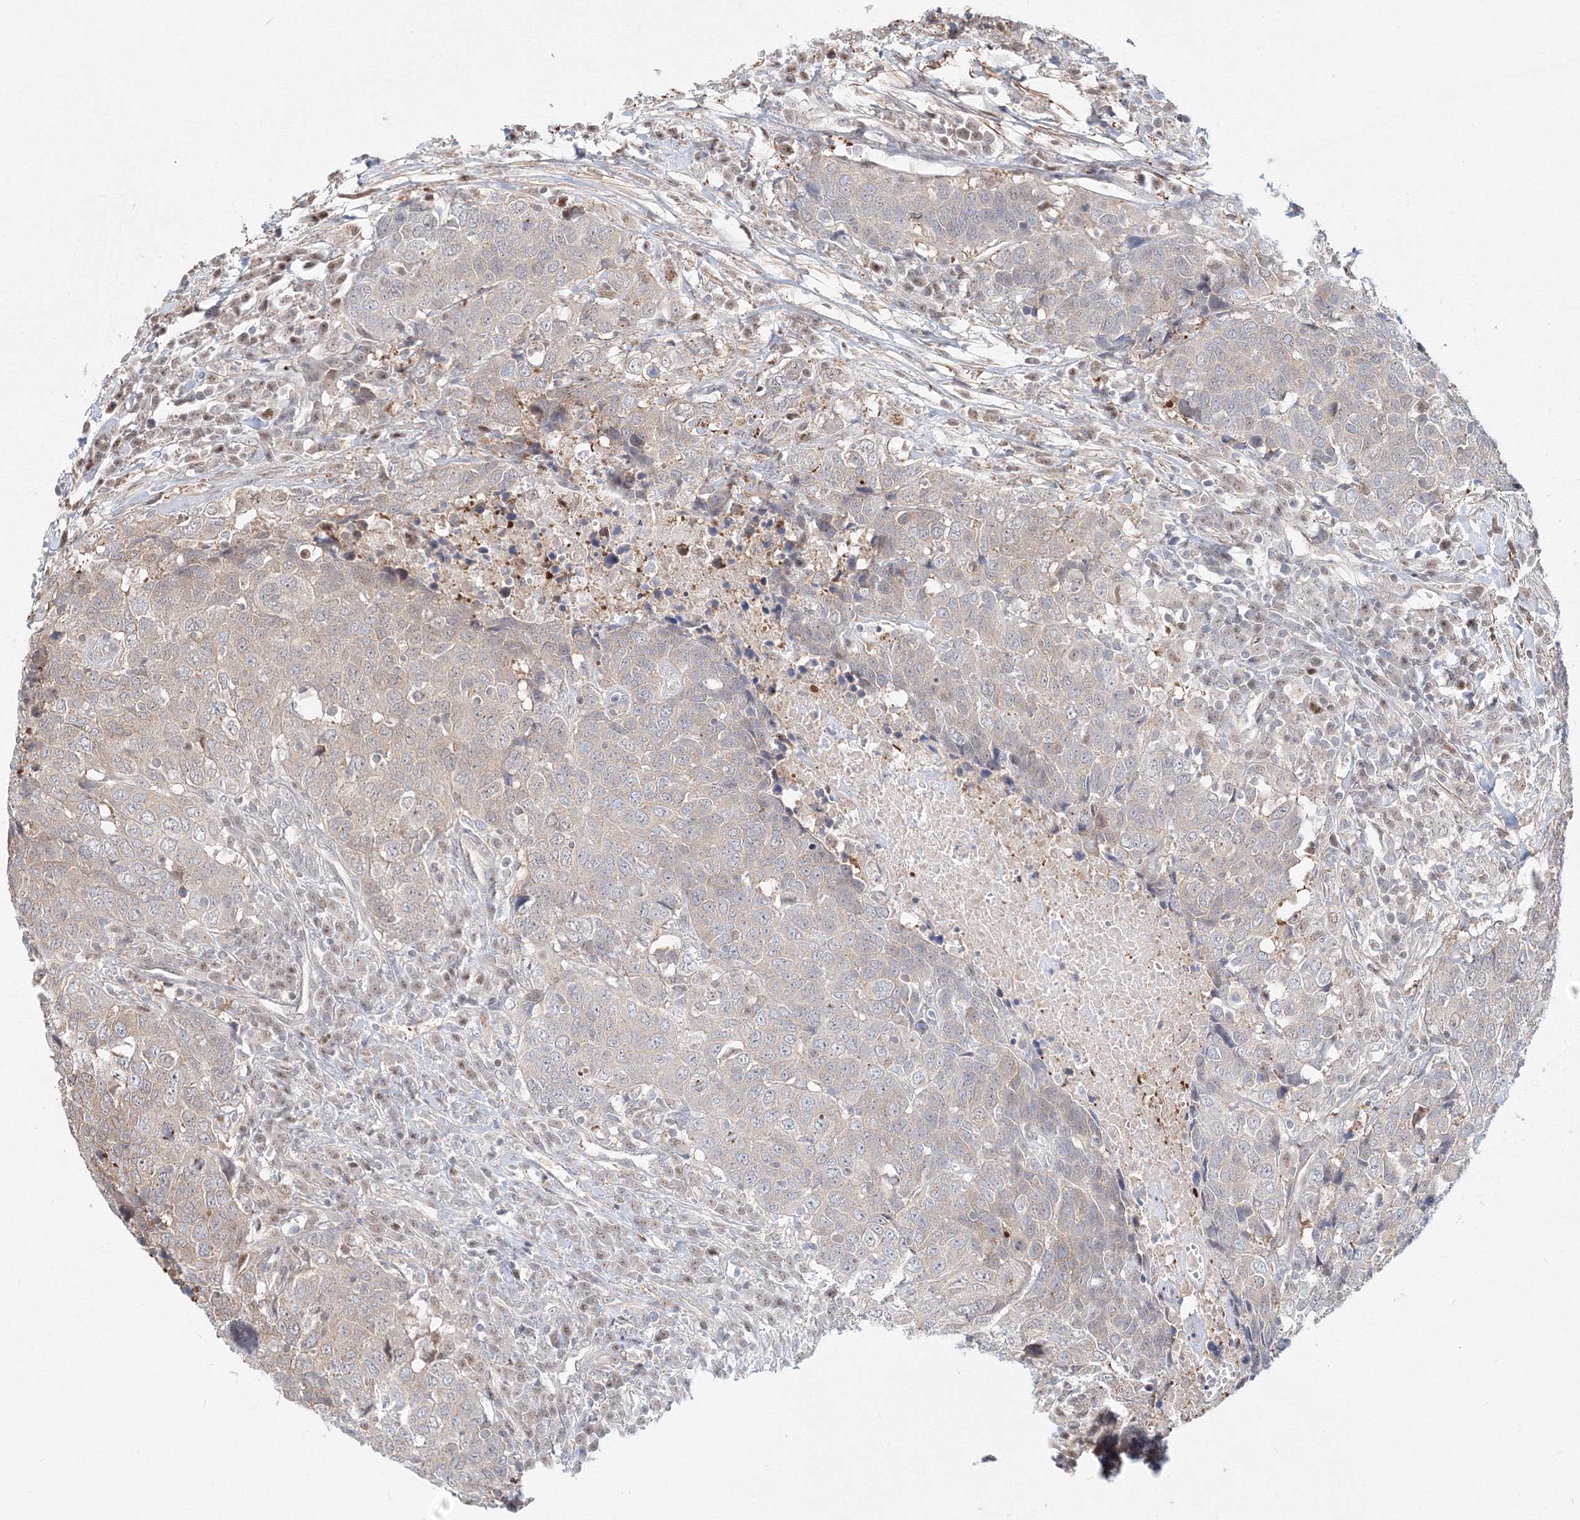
{"staining": {"intensity": "weak", "quantity": "<25%", "location": "cytoplasmic/membranous"}, "tissue": "head and neck cancer", "cell_type": "Tumor cells", "image_type": "cancer", "snomed": [{"axis": "morphology", "description": "Squamous cell carcinoma, NOS"}, {"axis": "topography", "description": "Head-Neck"}], "caption": "Human head and neck squamous cell carcinoma stained for a protein using IHC exhibits no positivity in tumor cells.", "gene": "ARHGAP21", "patient": {"sex": "male", "age": 66}}